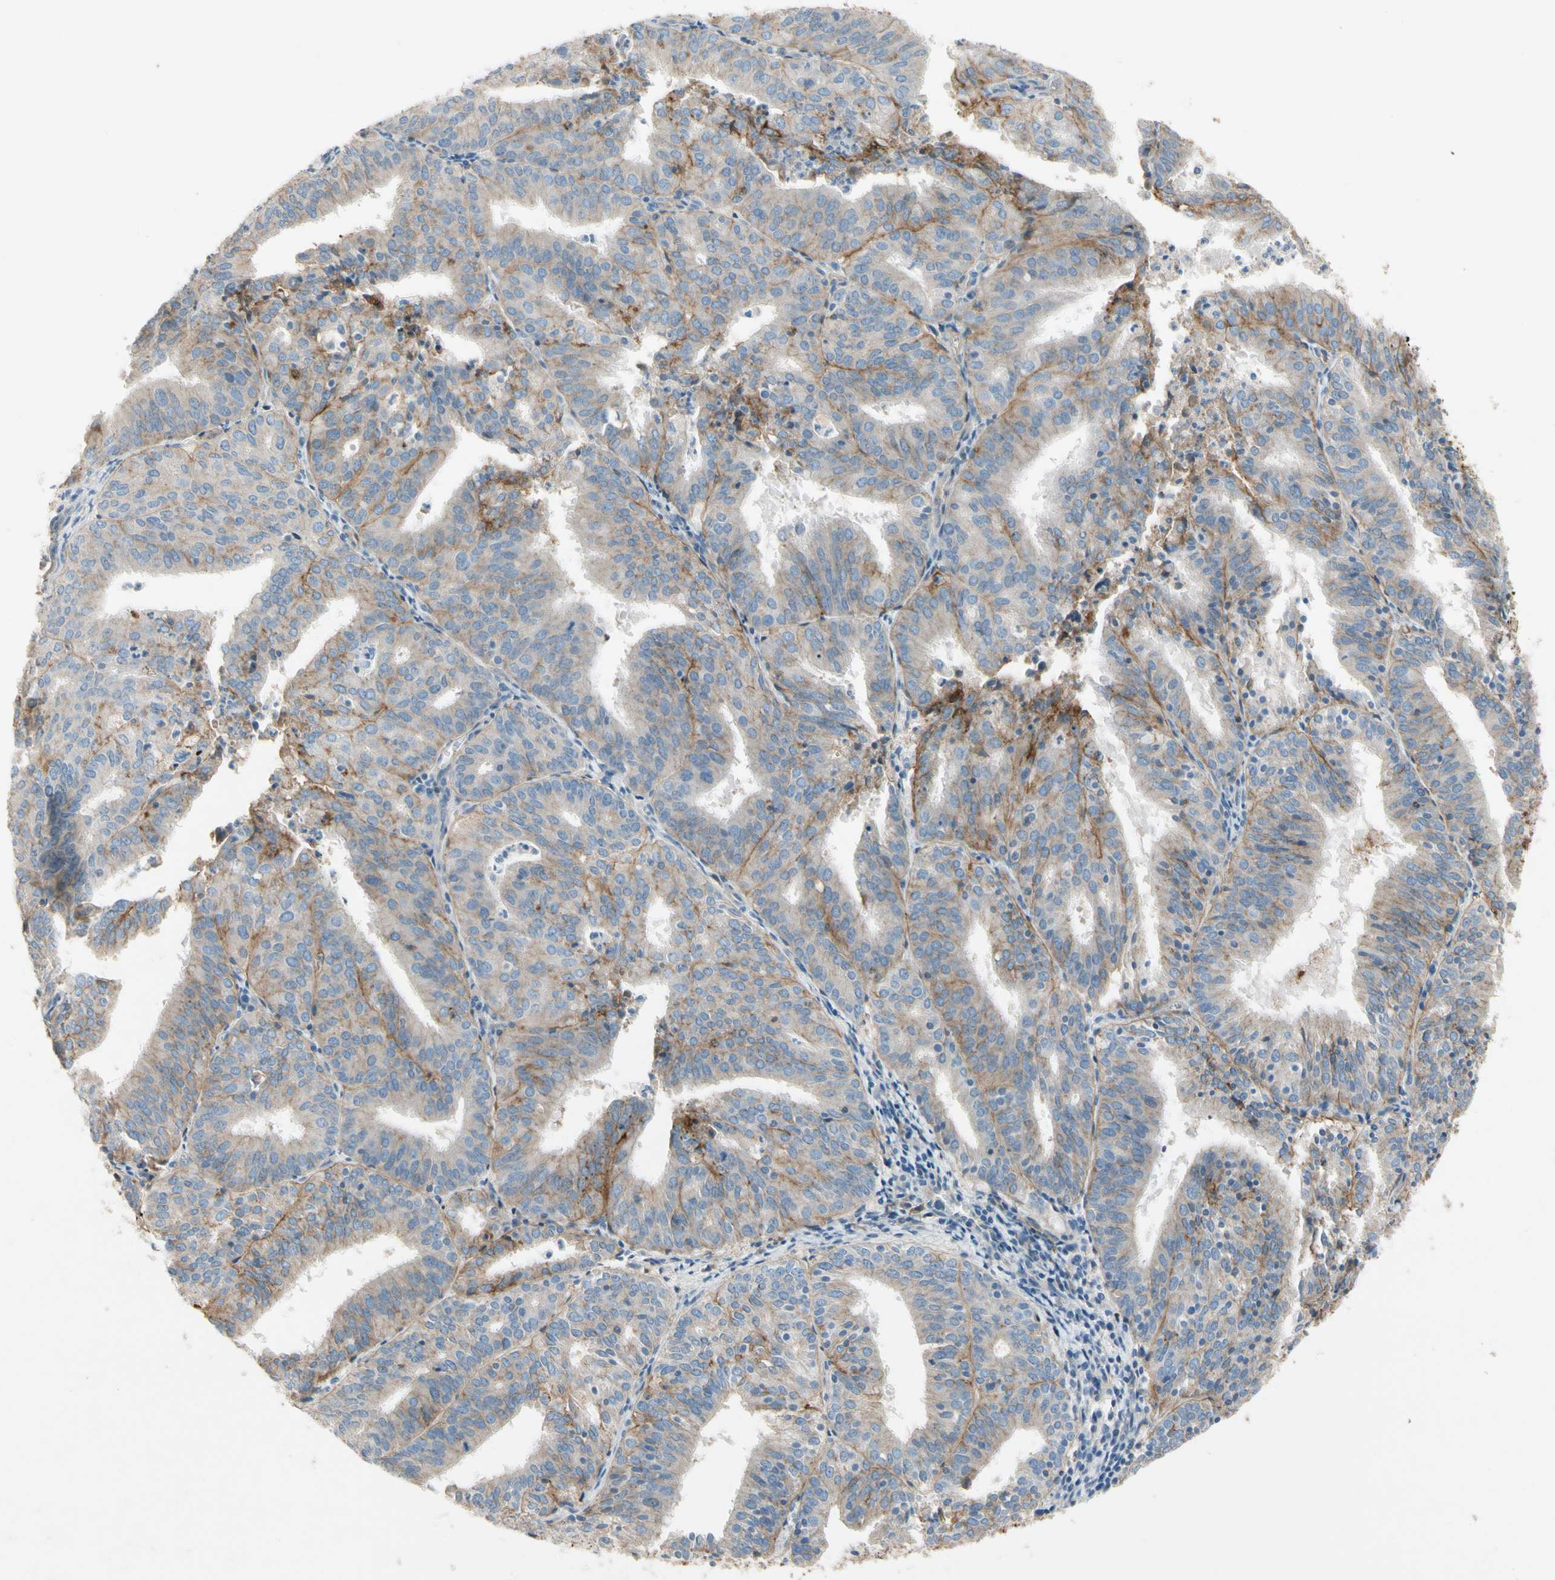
{"staining": {"intensity": "moderate", "quantity": ">75%", "location": "cytoplasmic/membranous"}, "tissue": "endometrial cancer", "cell_type": "Tumor cells", "image_type": "cancer", "snomed": [{"axis": "morphology", "description": "Adenocarcinoma, NOS"}, {"axis": "topography", "description": "Uterus"}], "caption": "Human adenocarcinoma (endometrial) stained with a protein marker demonstrates moderate staining in tumor cells.", "gene": "ITGA3", "patient": {"sex": "female", "age": 60}}